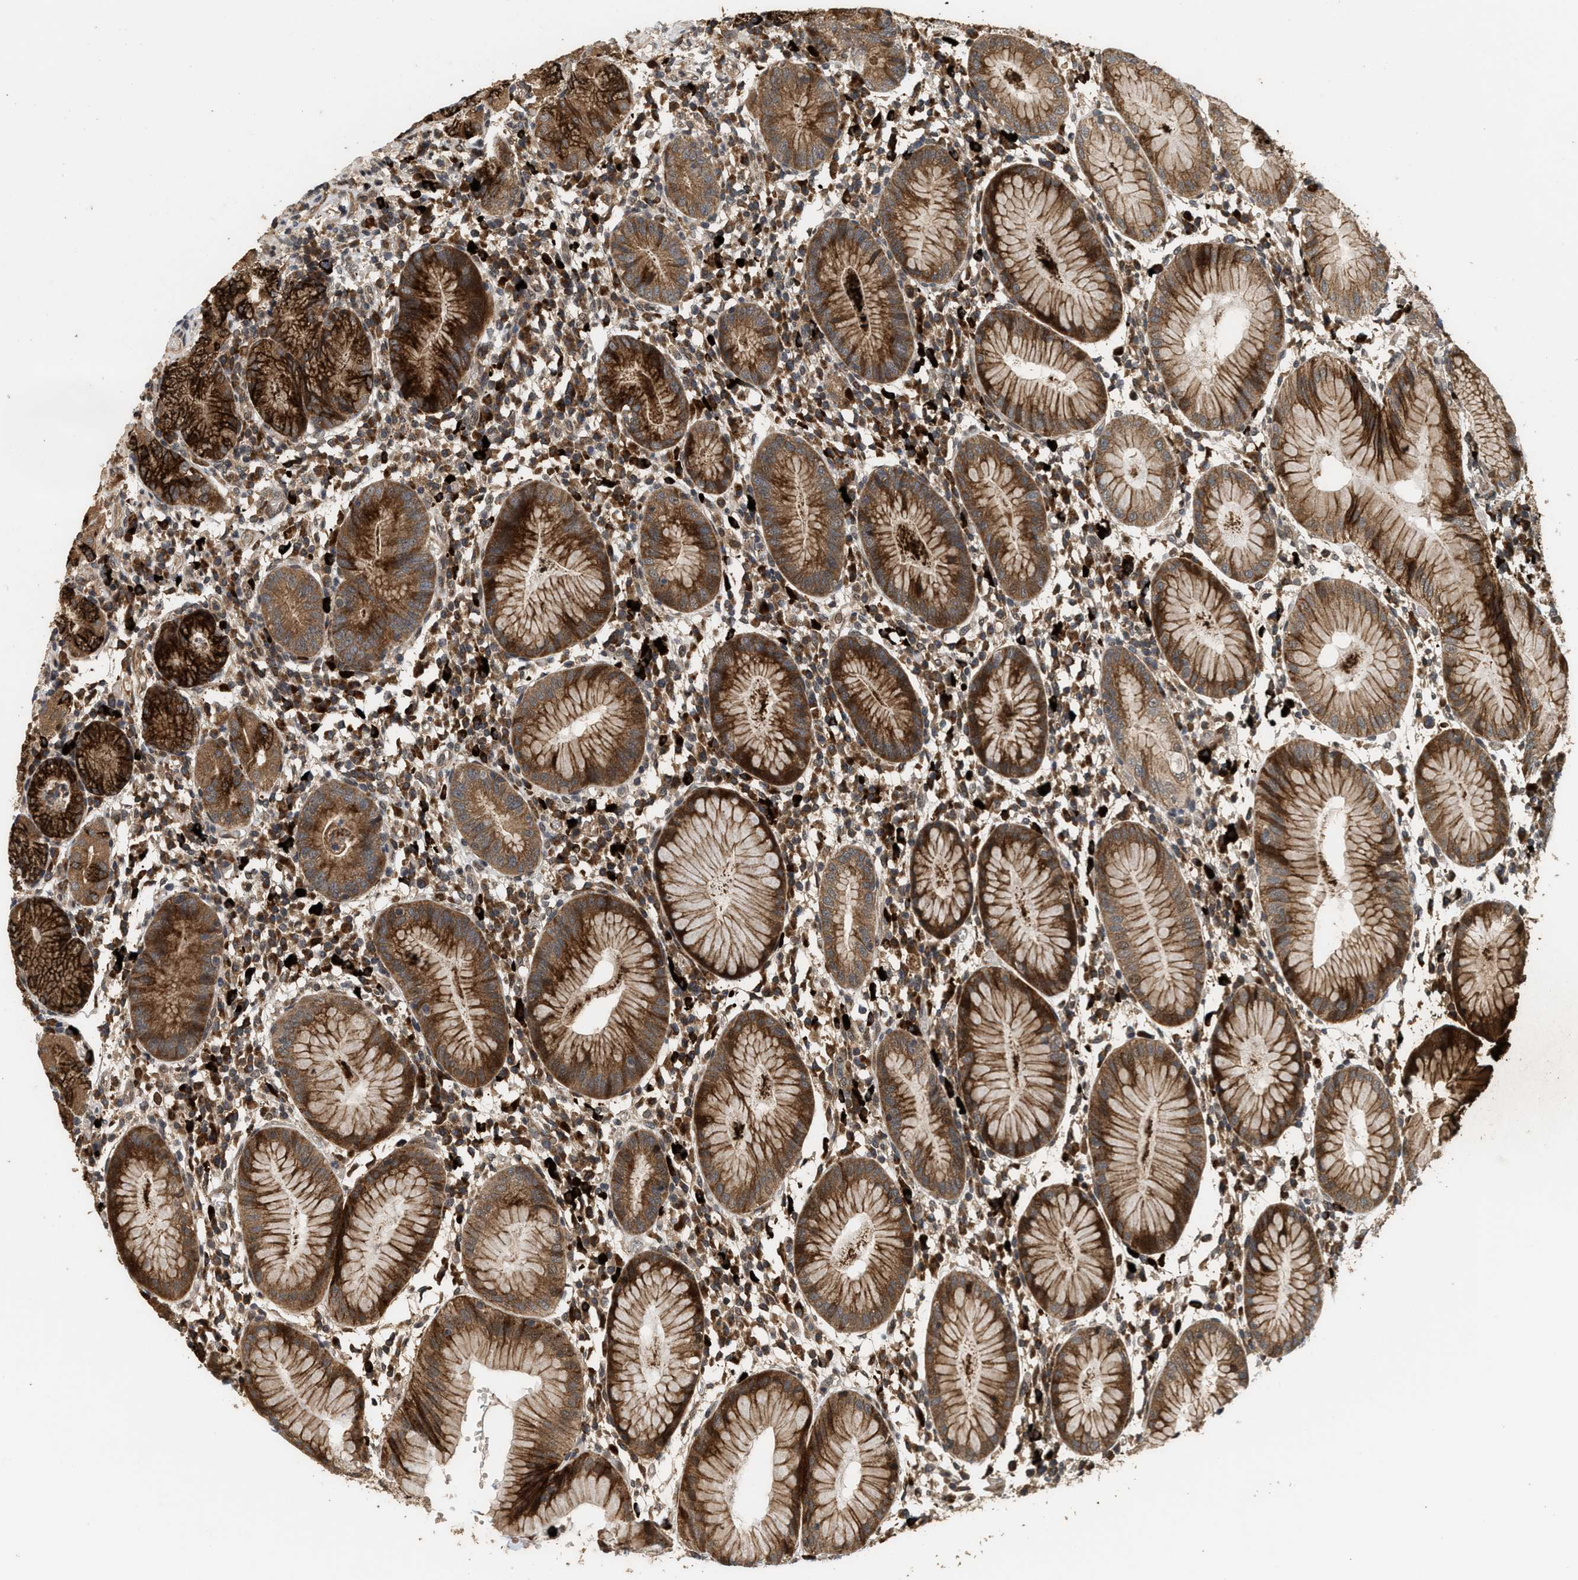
{"staining": {"intensity": "strong", "quantity": ">75%", "location": "cytoplasmic/membranous"}, "tissue": "stomach", "cell_type": "Glandular cells", "image_type": "normal", "snomed": [{"axis": "morphology", "description": "Normal tissue, NOS"}, {"axis": "topography", "description": "Stomach"}, {"axis": "topography", "description": "Stomach, lower"}], "caption": "Protein staining of unremarkable stomach displays strong cytoplasmic/membranous expression in approximately >75% of glandular cells.", "gene": "ELP2", "patient": {"sex": "female", "age": 75}}